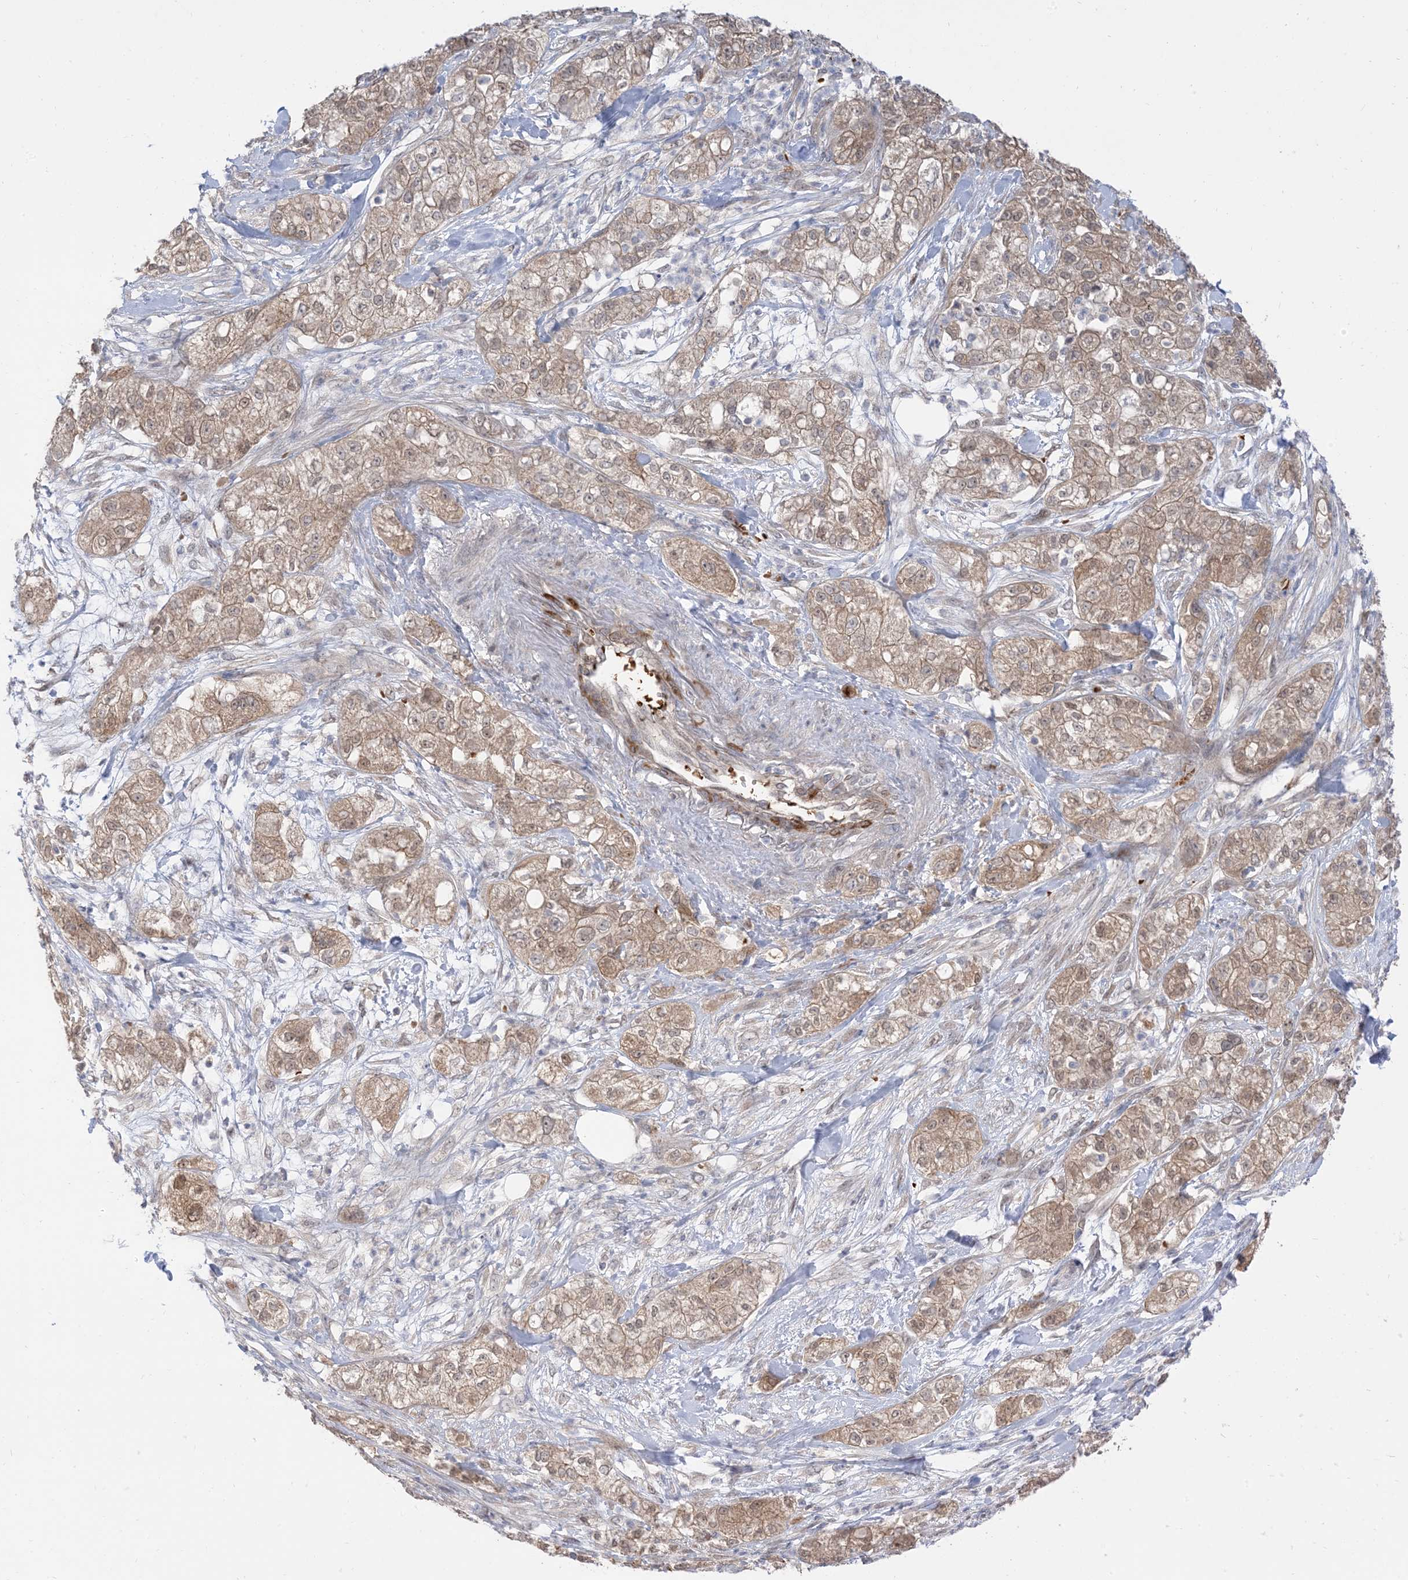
{"staining": {"intensity": "weak", "quantity": ">75%", "location": "cytoplasmic/membranous,nuclear"}, "tissue": "pancreatic cancer", "cell_type": "Tumor cells", "image_type": "cancer", "snomed": [{"axis": "morphology", "description": "Adenocarcinoma, NOS"}, {"axis": "topography", "description": "Pancreas"}], "caption": "Immunohistochemistry micrograph of human pancreatic adenocarcinoma stained for a protein (brown), which reveals low levels of weak cytoplasmic/membranous and nuclear expression in about >75% of tumor cells.", "gene": "RIN1", "patient": {"sex": "female", "age": 78}}